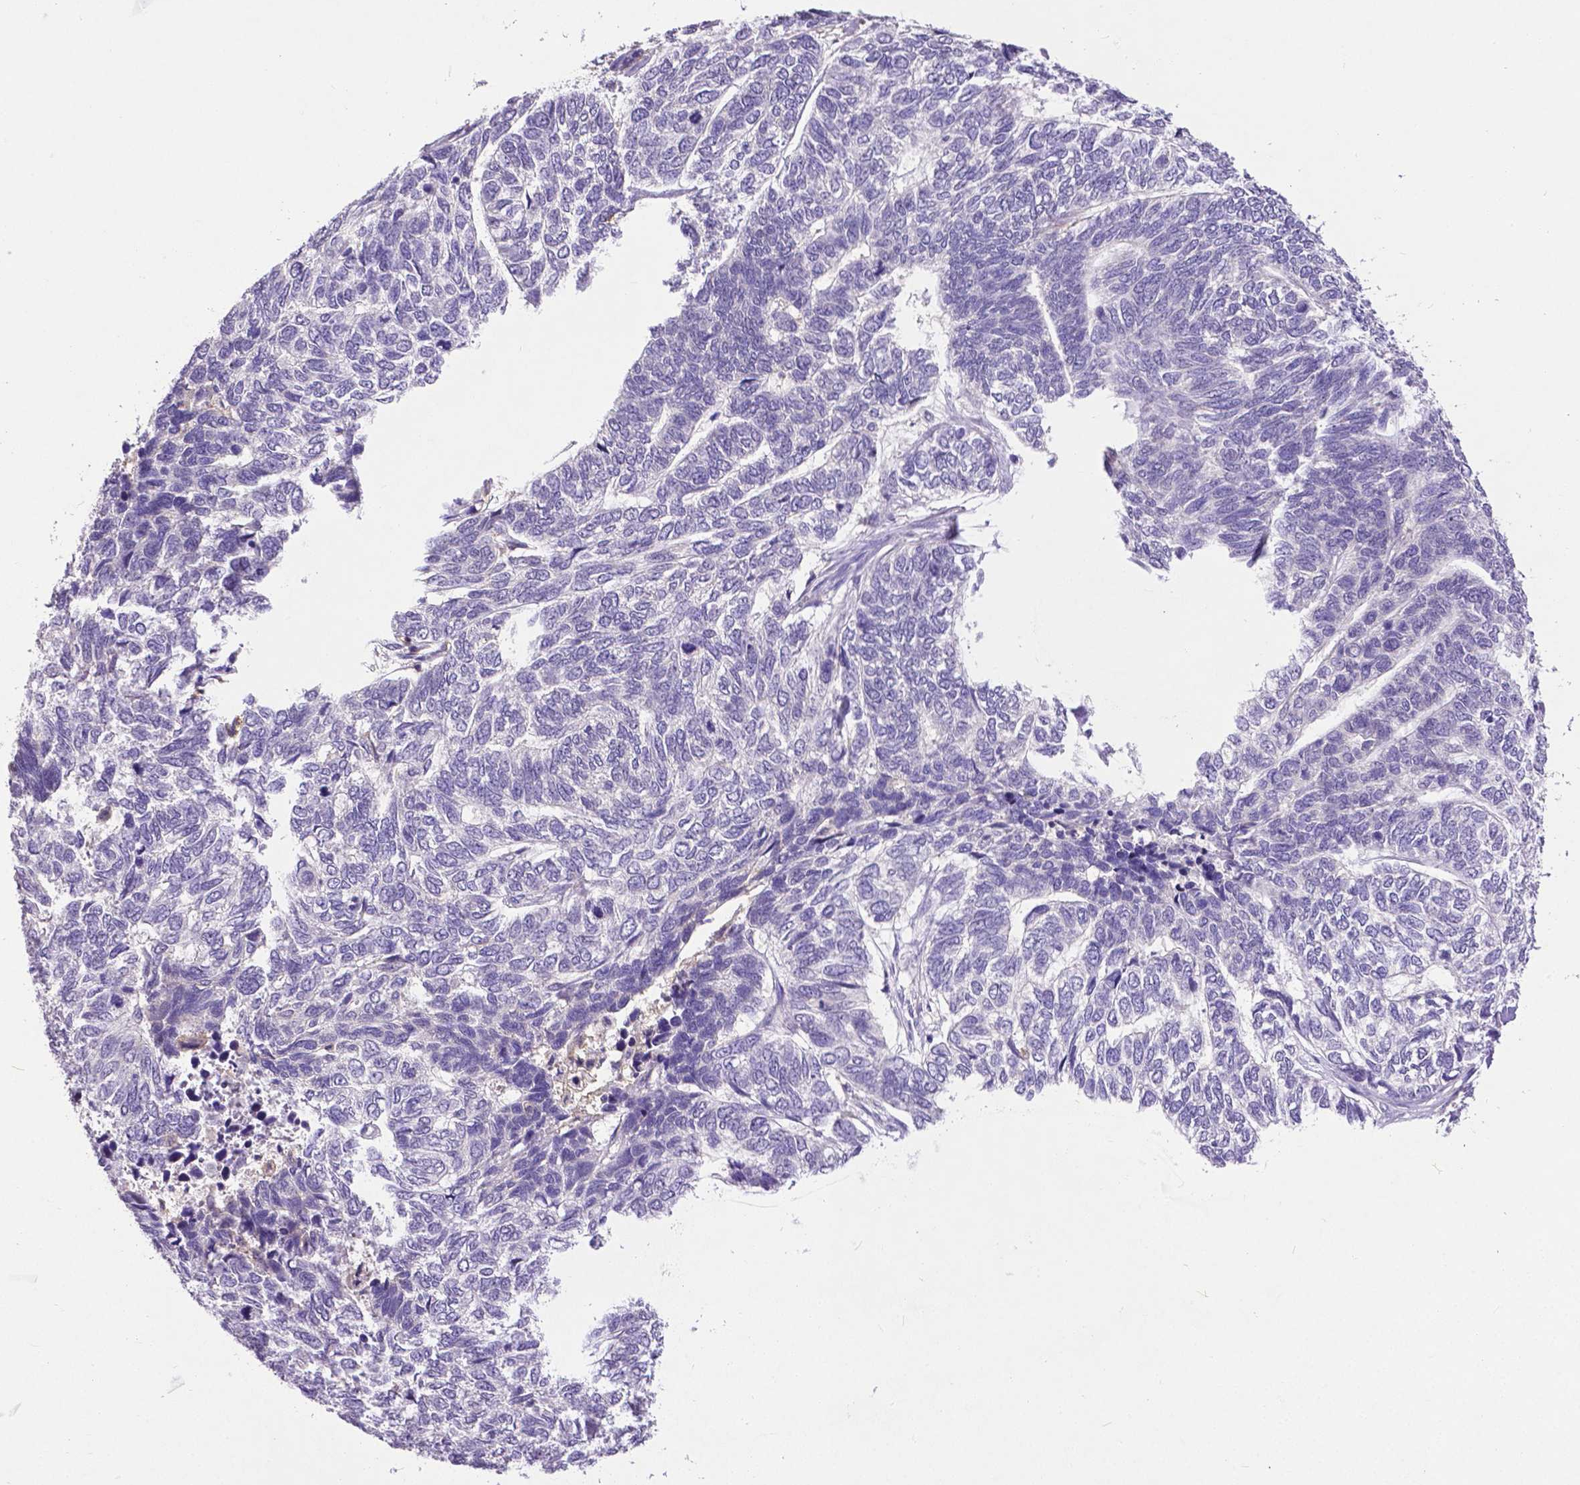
{"staining": {"intensity": "negative", "quantity": "none", "location": "none"}, "tissue": "skin cancer", "cell_type": "Tumor cells", "image_type": "cancer", "snomed": [{"axis": "morphology", "description": "Basal cell carcinoma"}, {"axis": "topography", "description": "Skin"}], "caption": "High magnification brightfield microscopy of skin basal cell carcinoma stained with DAB (brown) and counterstained with hematoxylin (blue): tumor cells show no significant positivity. (DAB immunohistochemistry, high magnification).", "gene": "CD4", "patient": {"sex": "female", "age": 65}}